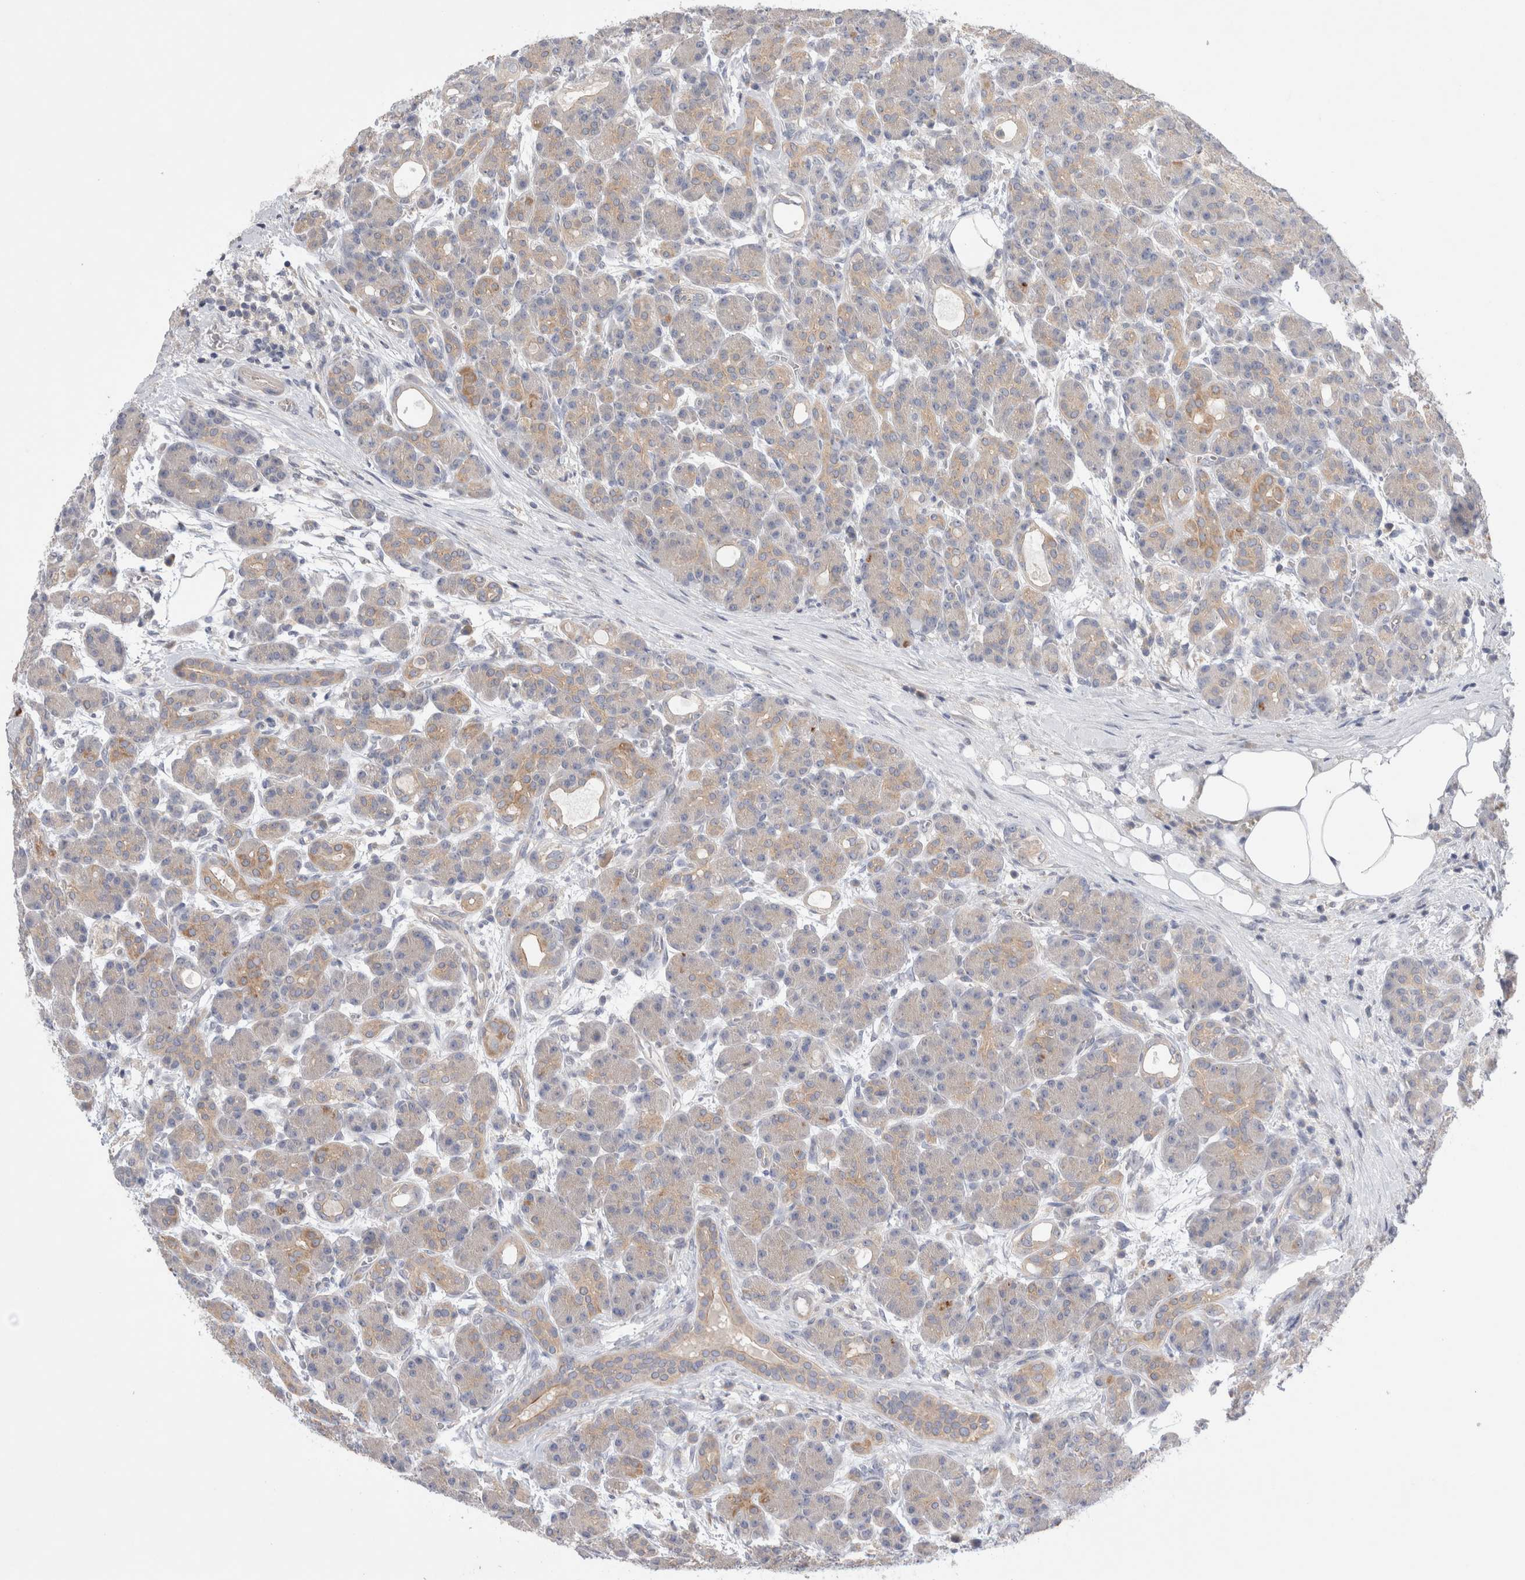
{"staining": {"intensity": "weak", "quantity": "25%-75%", "location": "cytoplasmic/membranous"}, "tissue": "pancreas", "cell_type": "Exocrine glandular cells", "image_type": "normal", "snomed": [{"axis": "morphology", "description": "Normal tissue, NOS"}, {"axis": "topography", "description": "Pancreas"}], "caption": "Immunohistochemistry (IHC) micrograph of unremarkable pancreas: human pancreas stained using immunohistochemistry (IHC) shows low levels of weak protein expression localized specifically in the cytoplasmic/membranous of exocrine glandular cells, appearing as a cytoplasmic/membranous brown color.", "gene": "IFT74", "patient": {"sex": "male", "age": 63}}